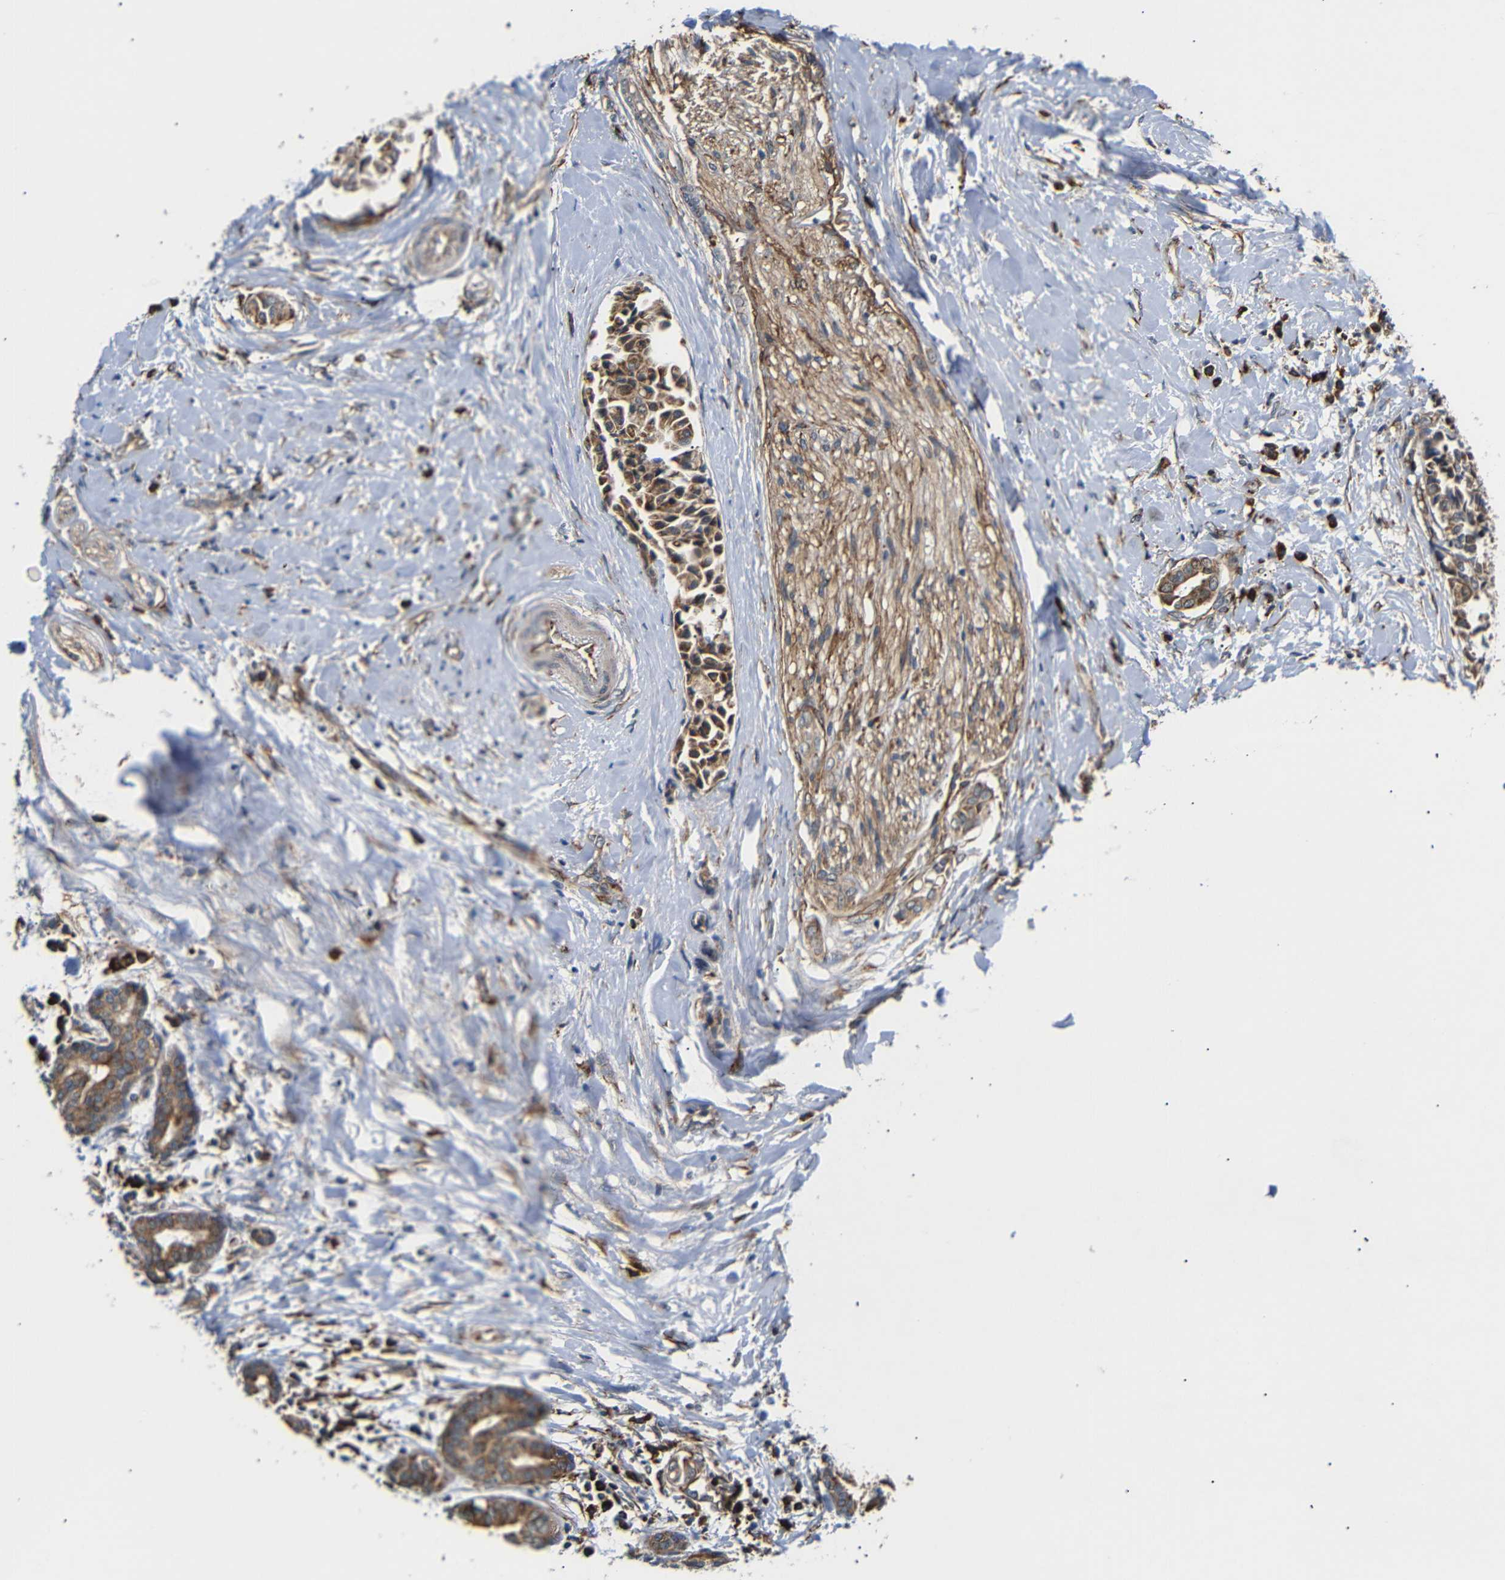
{"staining": {"intensity": "moderate", "quantity": ">75%", "location": "cytoplasmic/membranous"}, "tissue": "head and neck cancer", "cell_type": "Tumor cells", "image_type": "cancer", "snomed": [{"axis": "morphology", "description": "Adenocarcinoma, NOS"}, {"axis": "topography", "description": "Salivary gland"}, {"axis": "topography", "description": "Head-Neck"}], "caption": "Head and neck cancer stained with immunohistochemistry displays moderate cytoplasmic/membranous expression in about >75% of tumor cells.", "gene": "KANK4", "patient": {"sex": "female", "age": 59}}